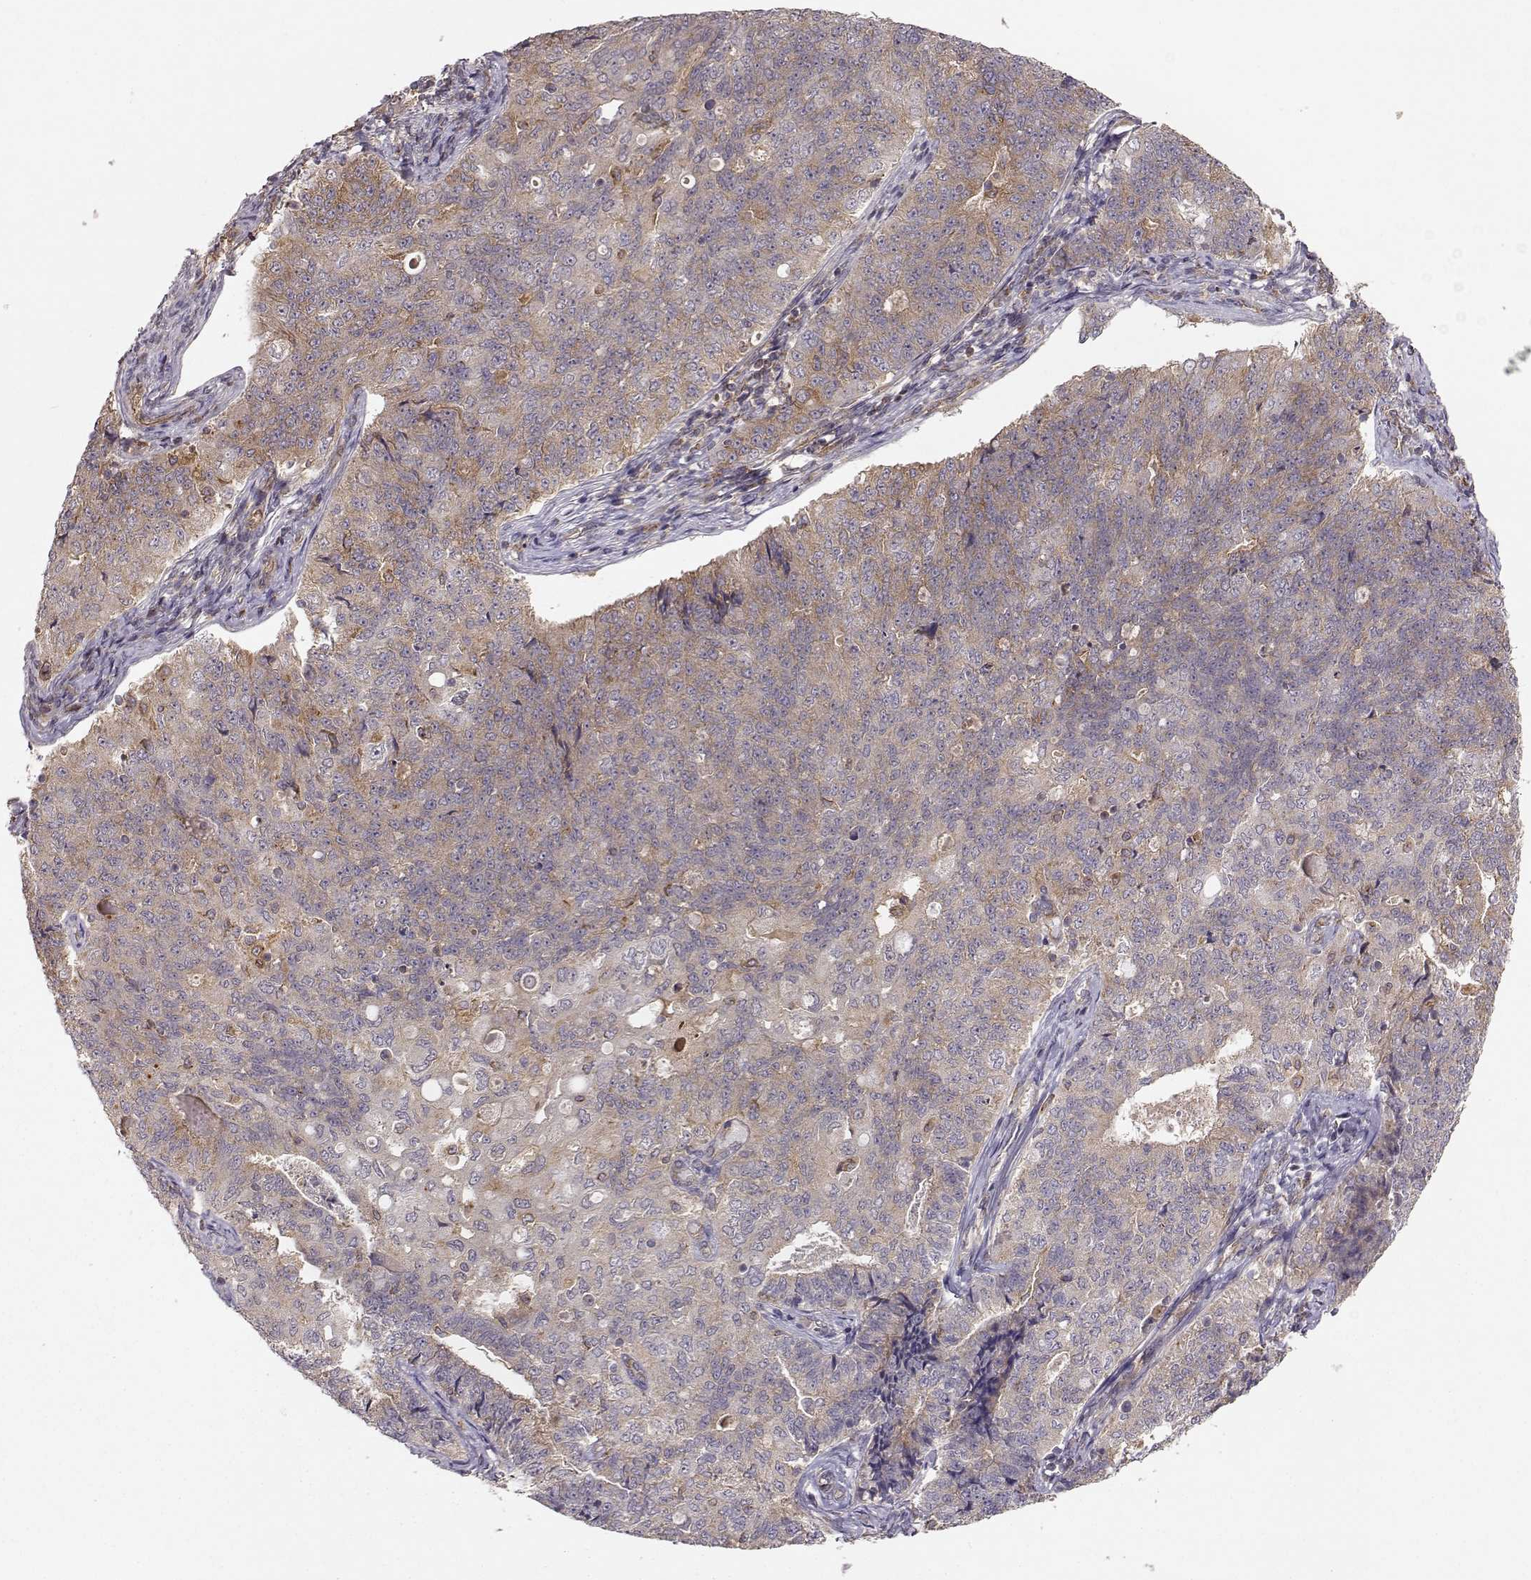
{"staining": {"intensity": "weak", "quantity": ">75%", "location": "cytoplasmic/membranous"}, "tissue": "endometrial cancer", "cell_type": "Tumor cells", "image_type": "cancer", "snomed": [{"axis": "morphology", "description": "Adenocarcinoma, NOS"}, {"axis": "topography", "description": "Endometrium"}], "caption": "Weak cytoplasmic/membranous protein expression is identified in approximately >75% of tumor cells in endometrial adenocarcinoma.", "gene": "ARHGEF2", "patient": {"sex": "female", "age": 43}}